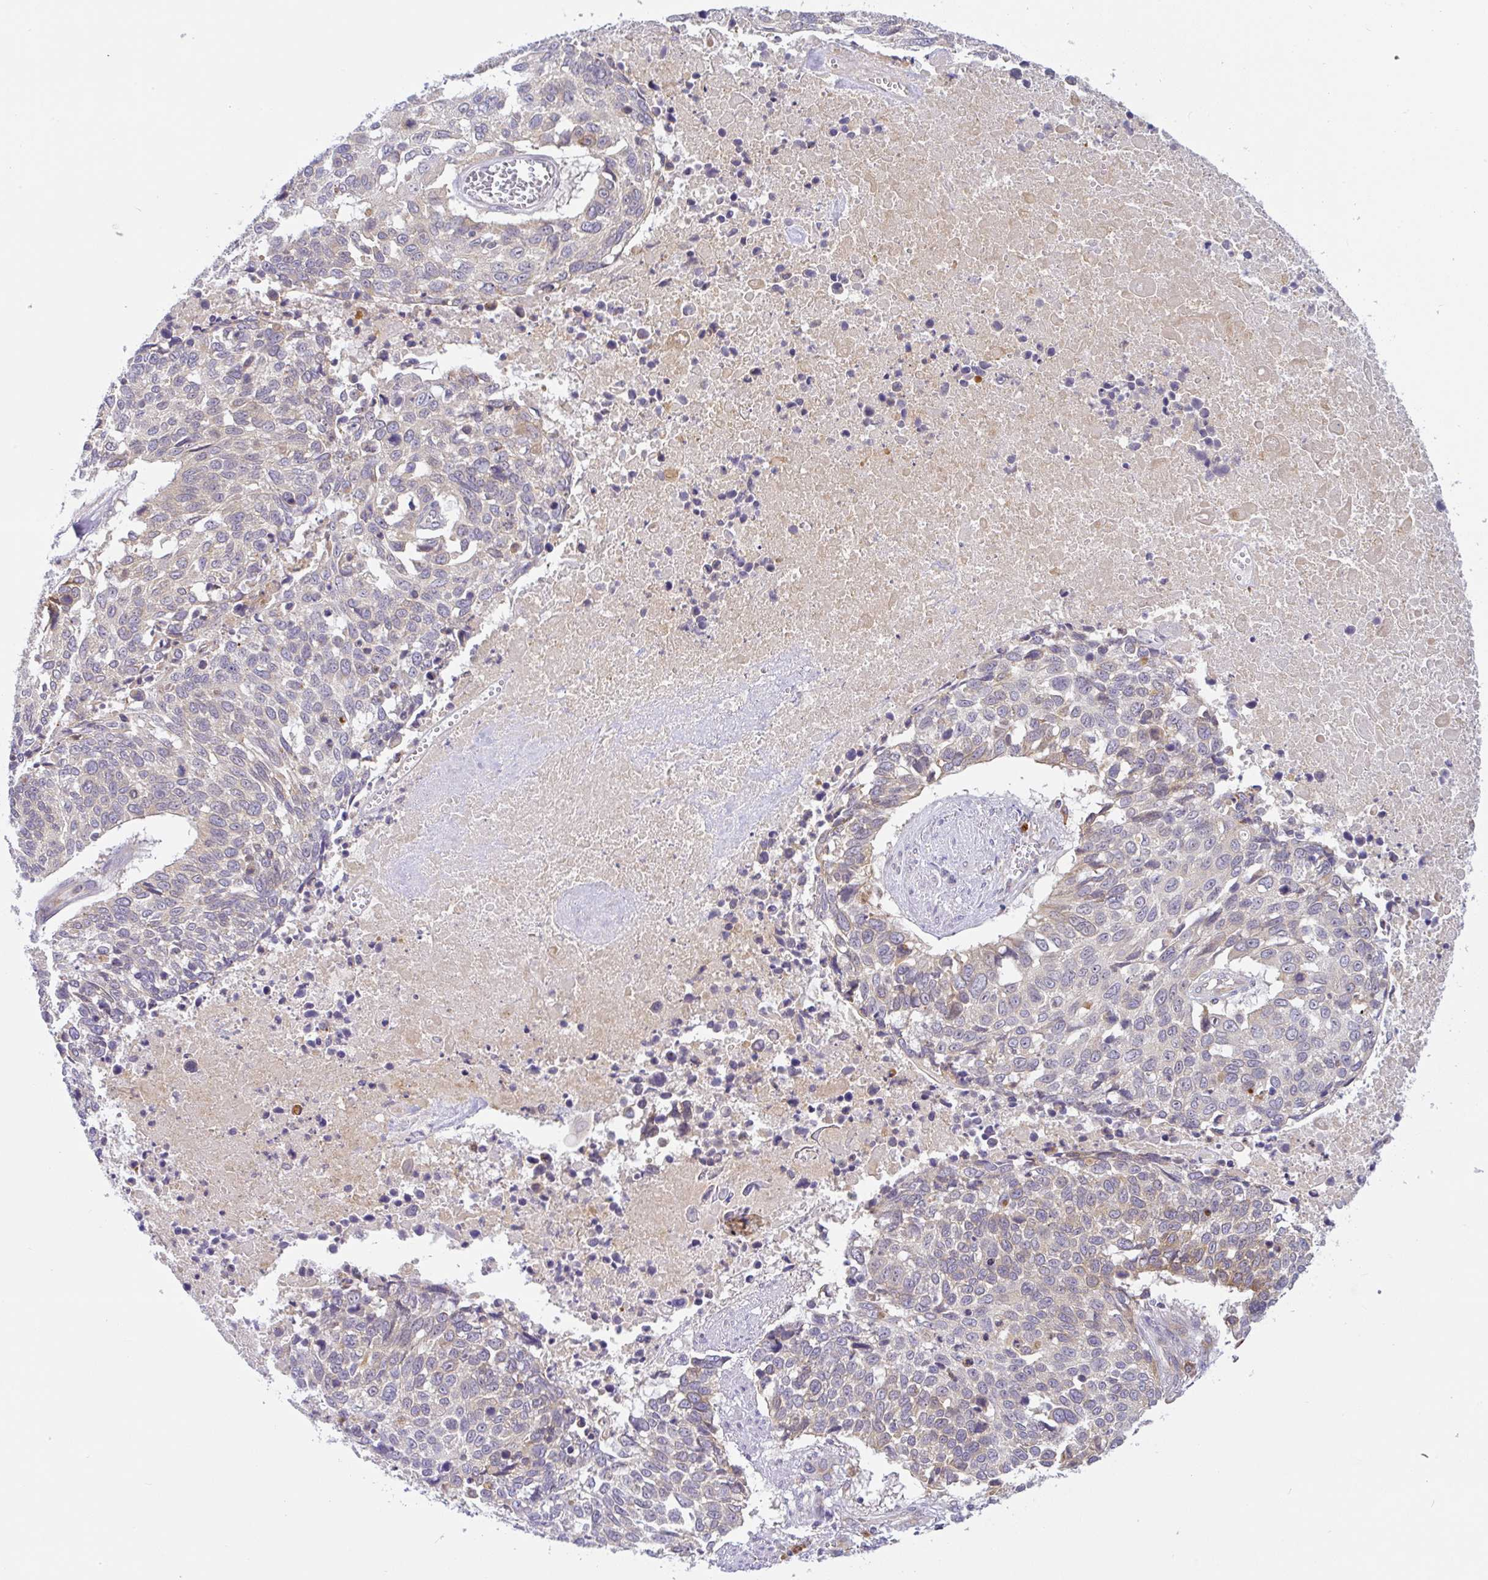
{"staining": {"intensity": "weak", "quantity": "<25%", "location": "cytoplasmic/membranous"}, "tissue": "lung cancer", "cell_type": "Tumor cells", "image_type": "cancer", "snomed": [{"axis": "morphology", "description": "Squamous cell carcinoma, NOS"}, {"axis": "topography", "description": "Lung"}], "caption": "Tumor cells show no significant protein positivity in squamous cell carcinoma (lung). (IHC, brightfield microscopy, high magnification).", "gene": "DERL2", "patient": {"sex": "male", "age": 62}}